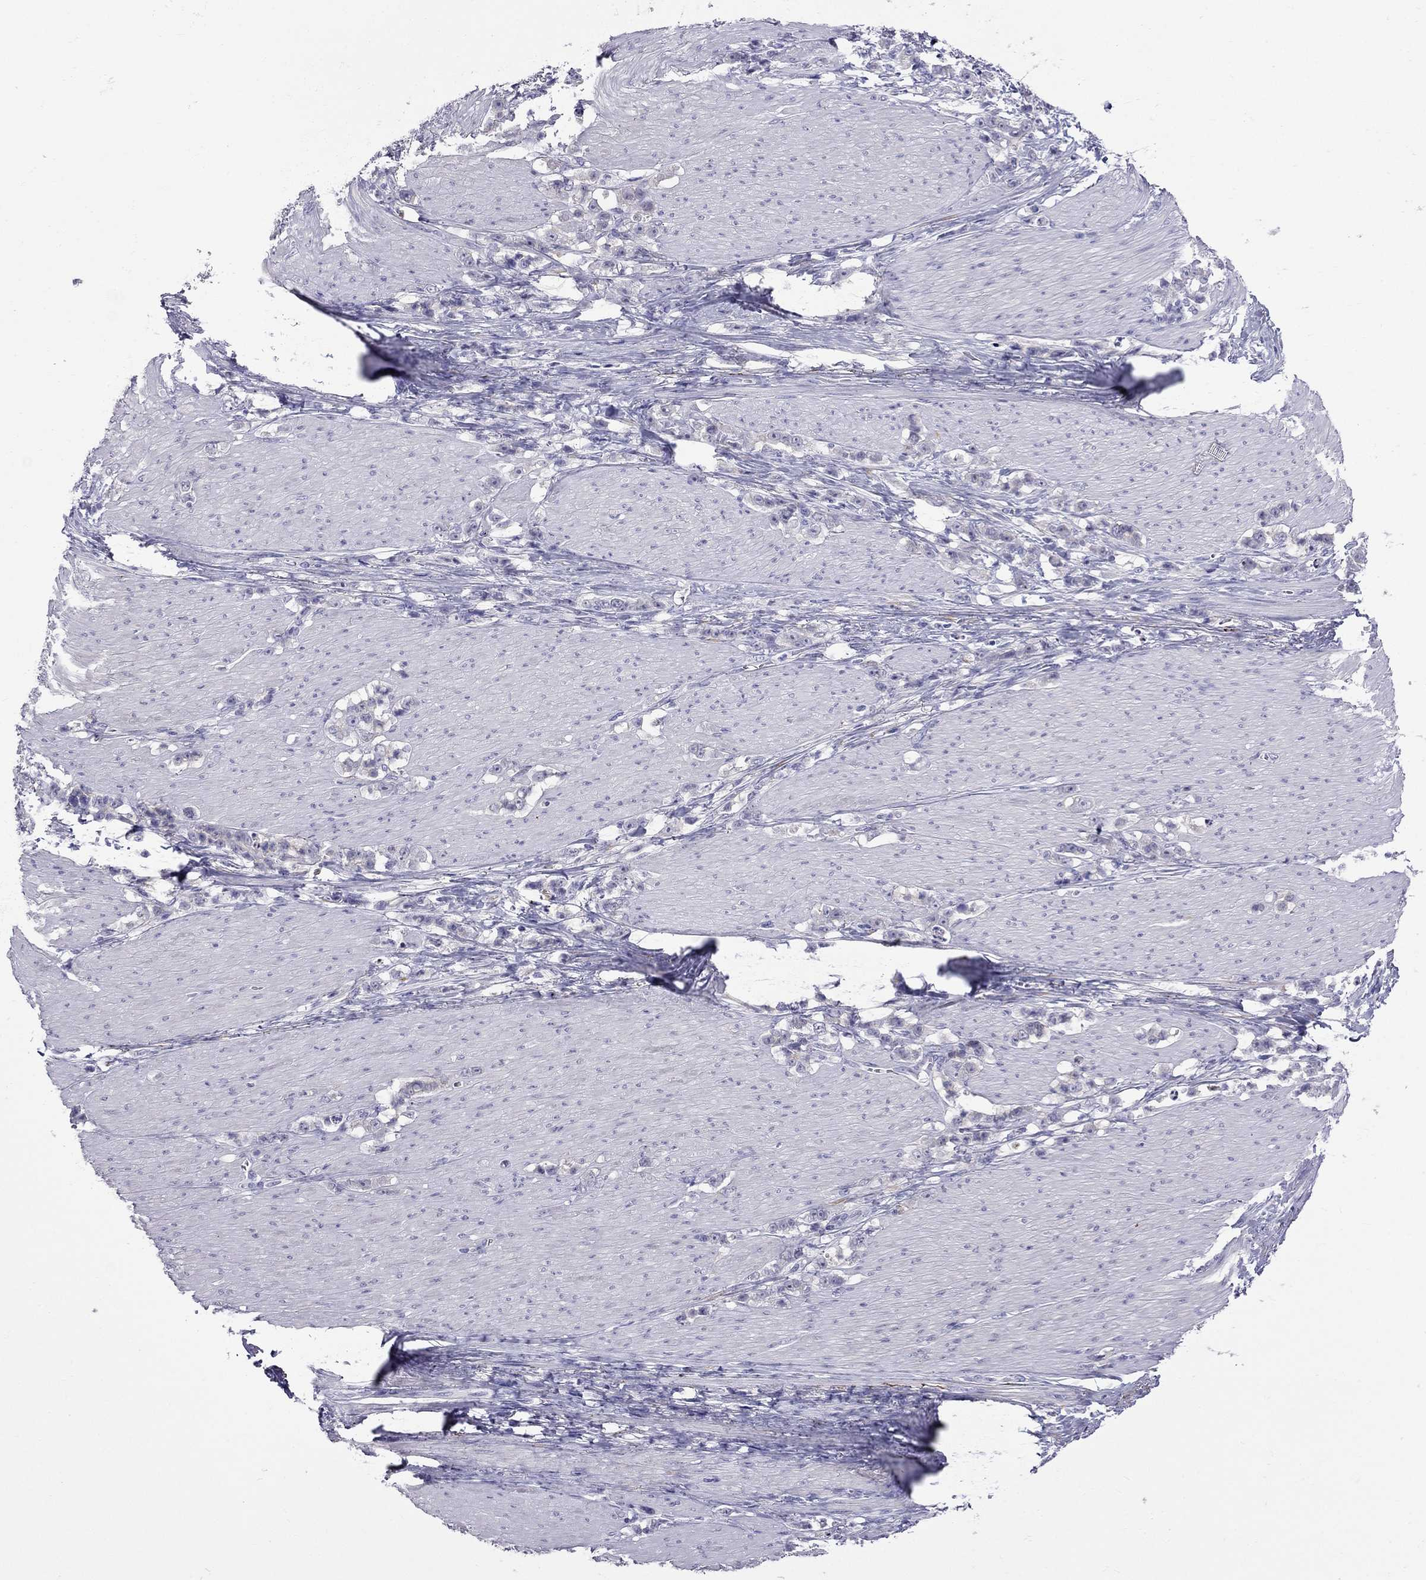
{"staining": {"intensity": "negative", "quantity": "none", "location": "none"}, "tissue": "stomach cancer", "cell_type": "Tumor cells", "image_type": "cancer", "snomed": [{"axis": "morphology", "description": "Adenocarcinoma, NOS"}, {"axis": "topography", "description": "Stomach, lower"}], "caption": "Photomicrograph shows no significant protein expression in tumor cells of stomach cancer (adenocarcinoma).", "gene": "MGP", "patient": {"sex": "male", "age": 88}}